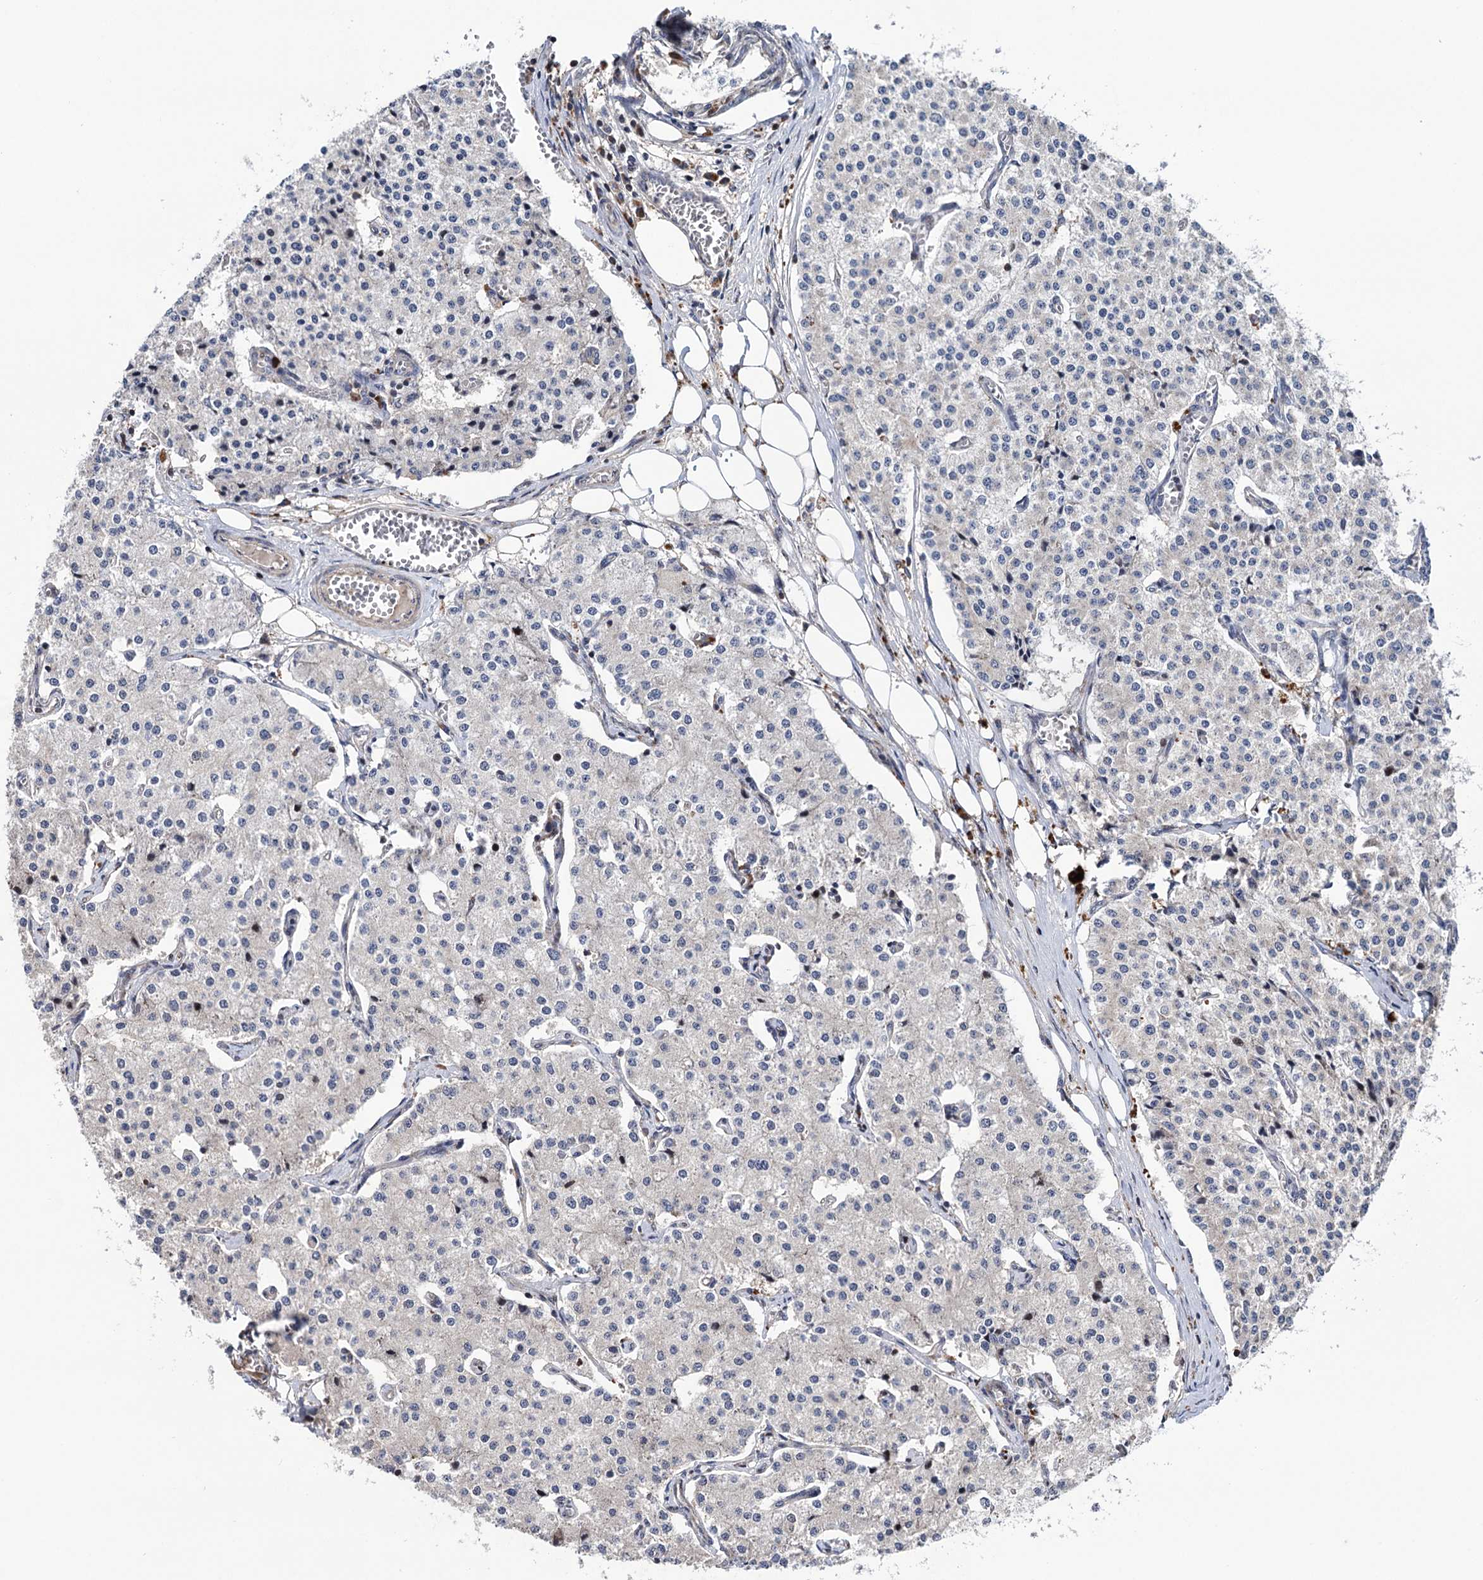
{"staining": {"intensity": "negative", "quantity": "none", "location": "none"}, "tissue": "carcinoid", "cell_type": "Tumor cells", "image_type": "cancer", "snomed": [{"axis": "morphology", "description": "Carcinoid, malignant, NOS"}, {"axis": "topography", "description": "Colon"}], "caption": "The immunohistochemistry (IHC) photomicrograph has no significant positivity in tumor cells of carcinoid tissue.", "gene": "UBR1", "patient": {"sex": "female", "age": 52}}